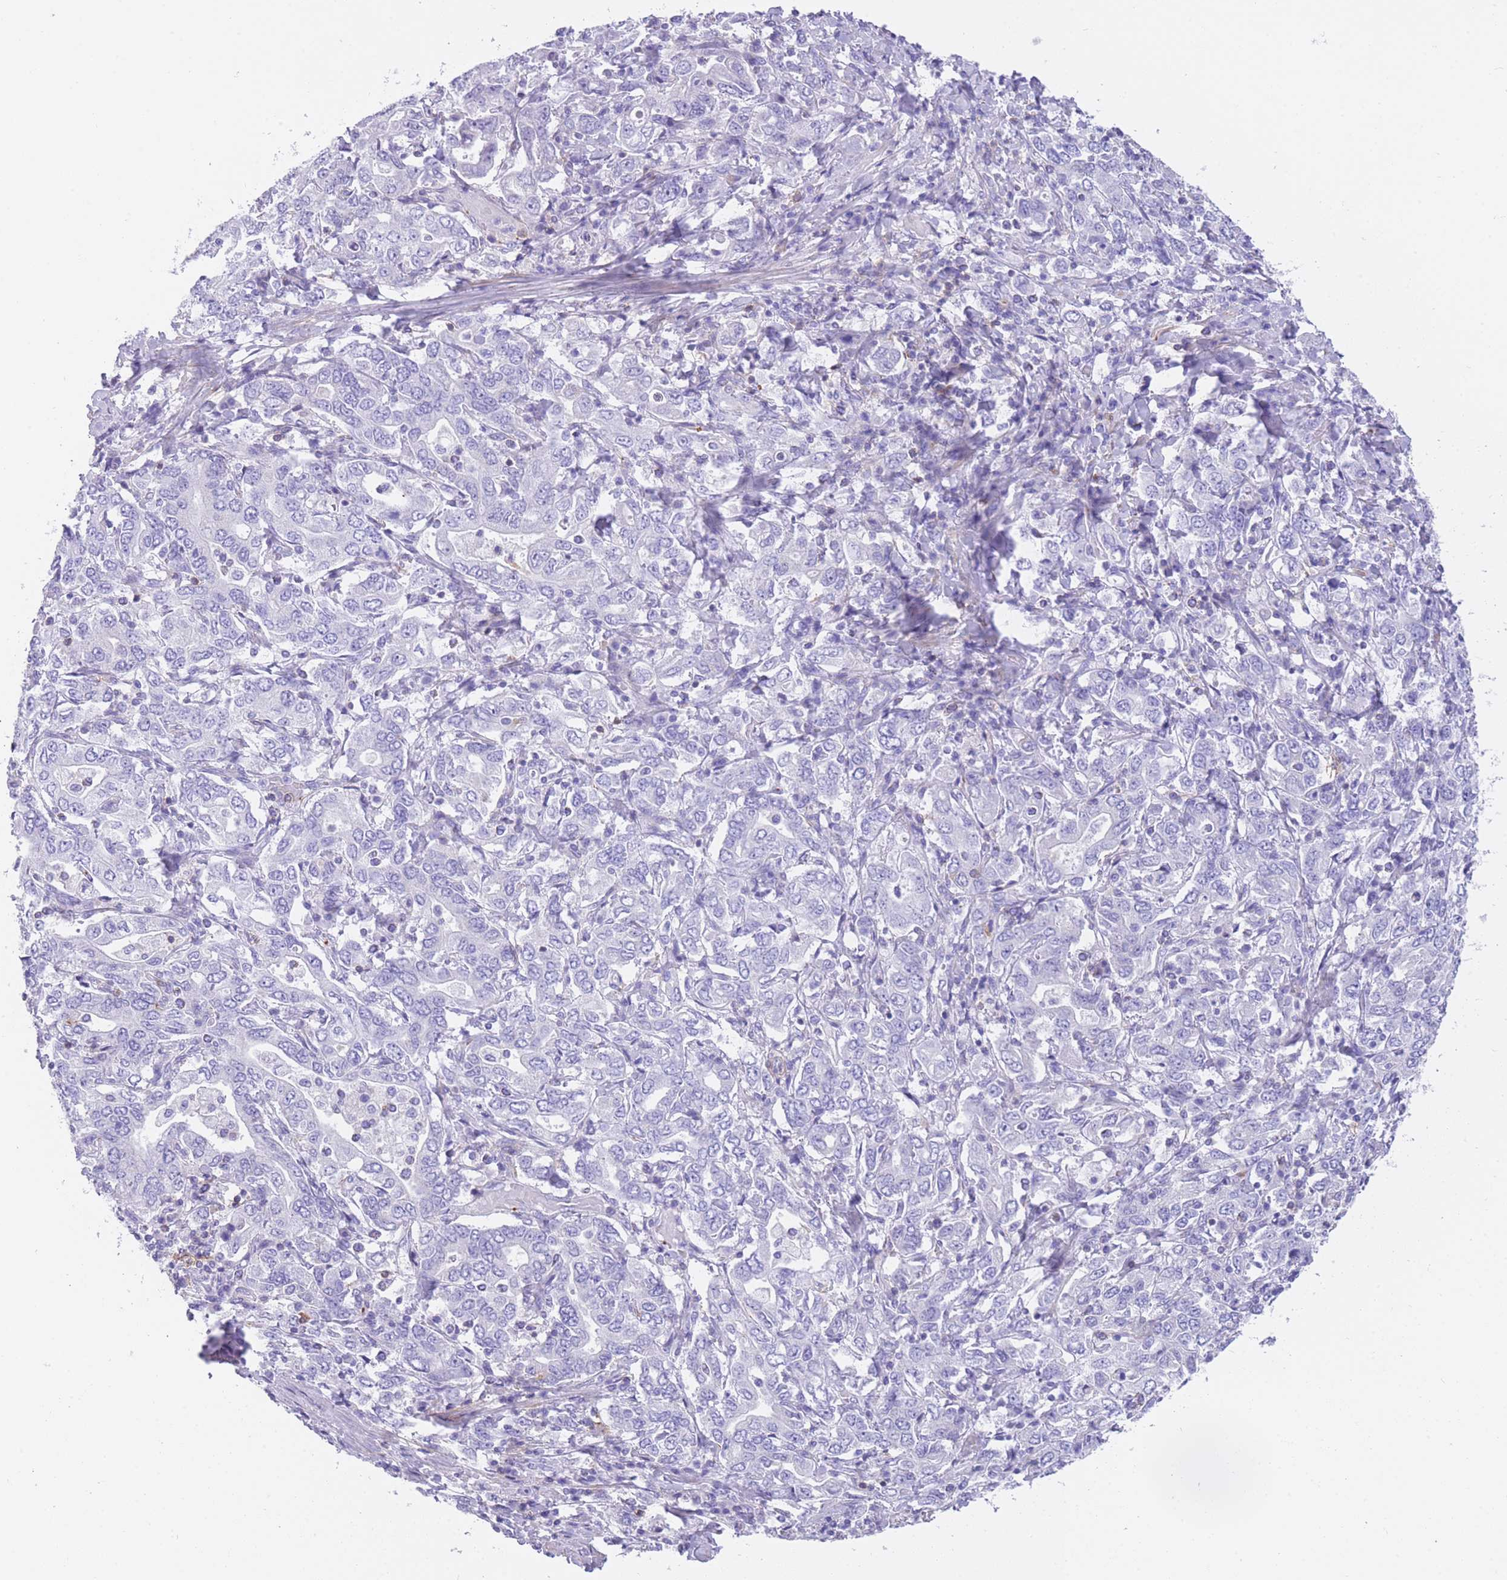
{"staining": {"intensity": "negative", "quantity": "none", "location": "none"}, "tissue": "stomach cancer", "cell_type": "Tumor cells", "image_type": "cancer", "snomed": [{"axis": "morphology", "description": "Adenocarcinoma, NOS"}, {"axis": "topography", "description": "Stomach, upper"}, {"axis": "topography", "description": "Stomach"}], "caption": "Immunohistochemistry histopathology image of human adenocarcinoma (stomach) stained for a protein (brown), which demonstrates no staining in tumor cells.", "gene": "LDB3", "patient": {"sex": "male", "age": 62}}